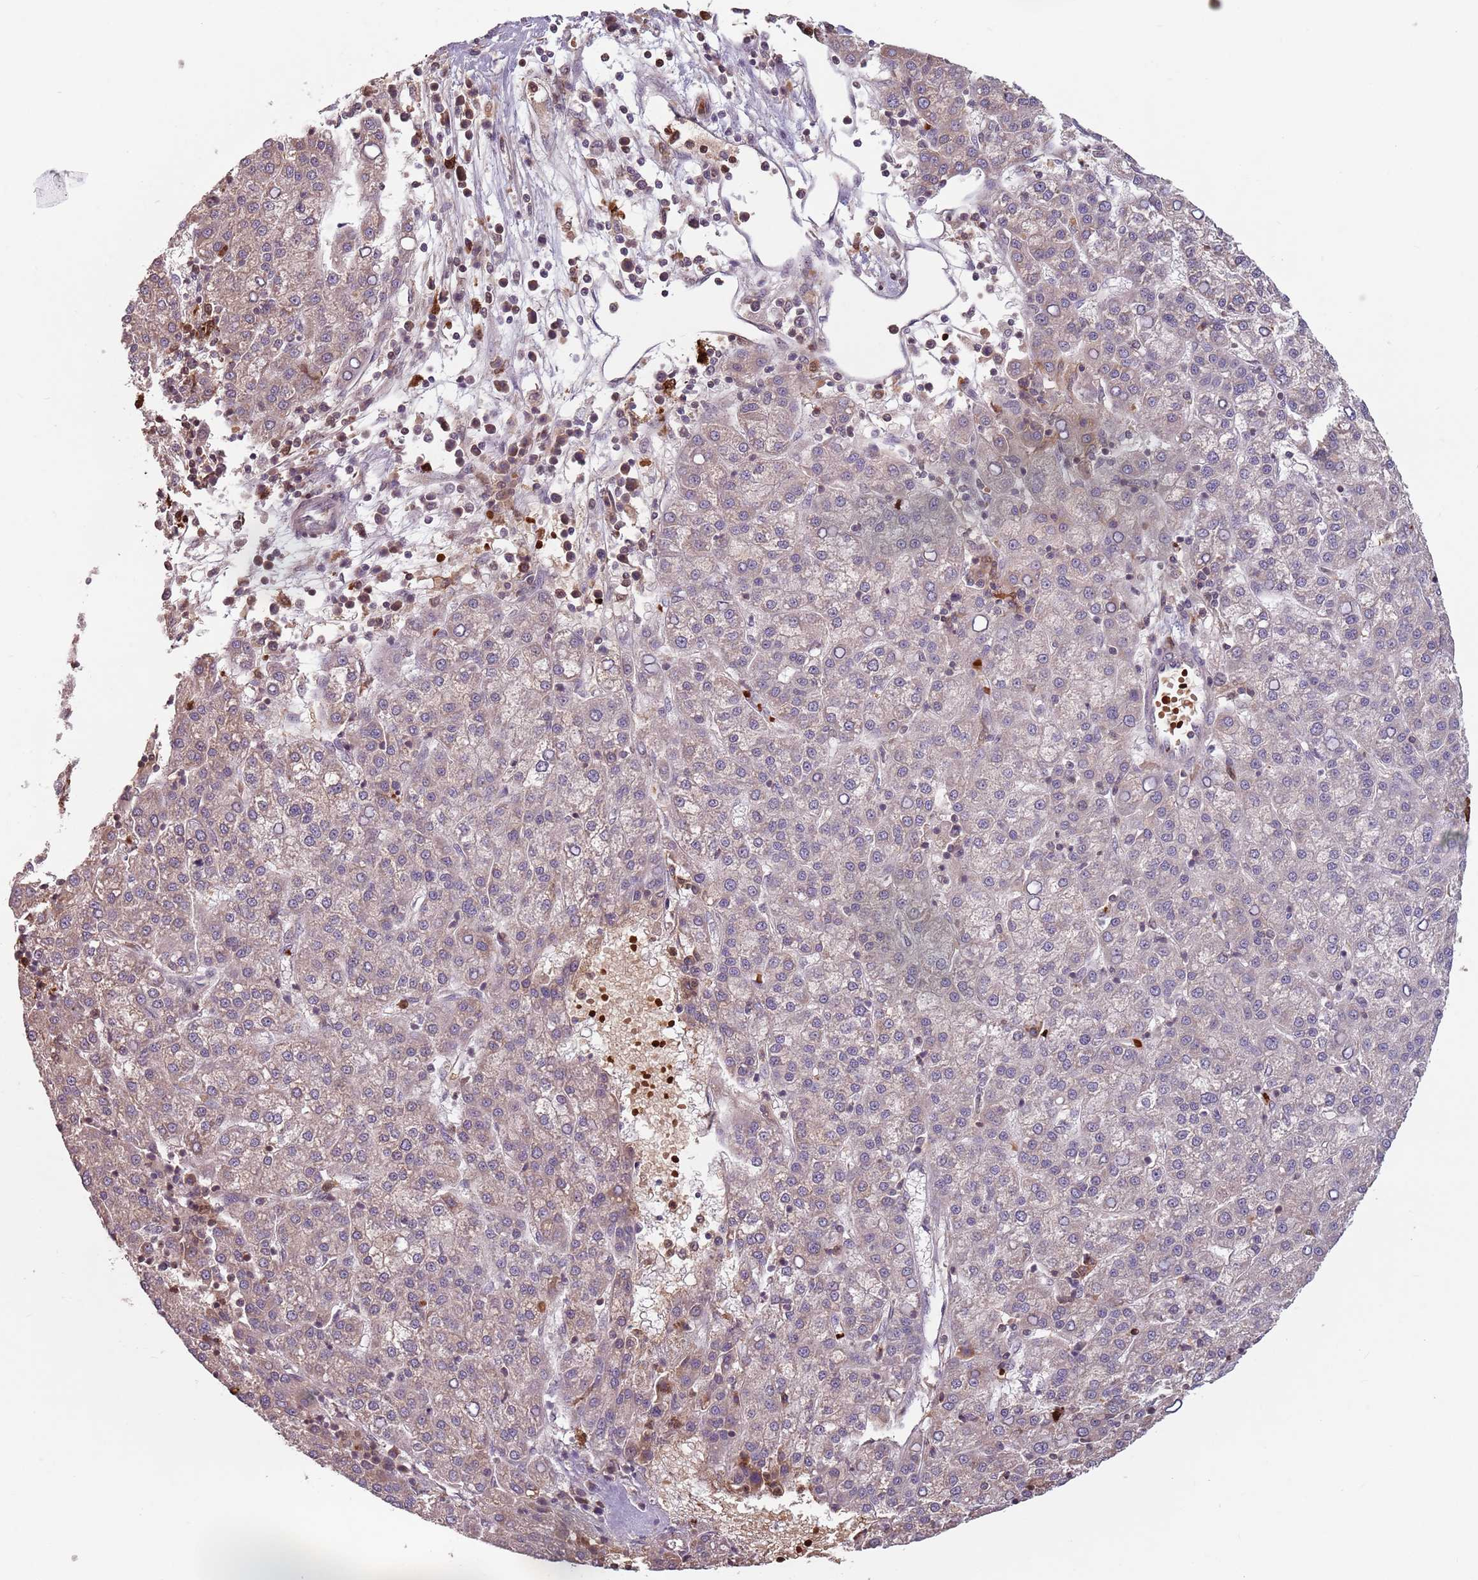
{"staining": {"intensity": "negative", "quantity": "none", "location": "none"}, "tissue": "liver cancer", "cell_type": "Tumor cells", "image_type": "cancer", "snomed": [{"axis": "morphology", "description": "Carcinoma, Hepatocellular, NOS"}, {"axis": "topography", "description": "Liver"}], "caption": "IHC of human liver cancer shows no expression in tumor cells.", "gene": "GPR180", "patient": {"sex": "female", "age": 58}}